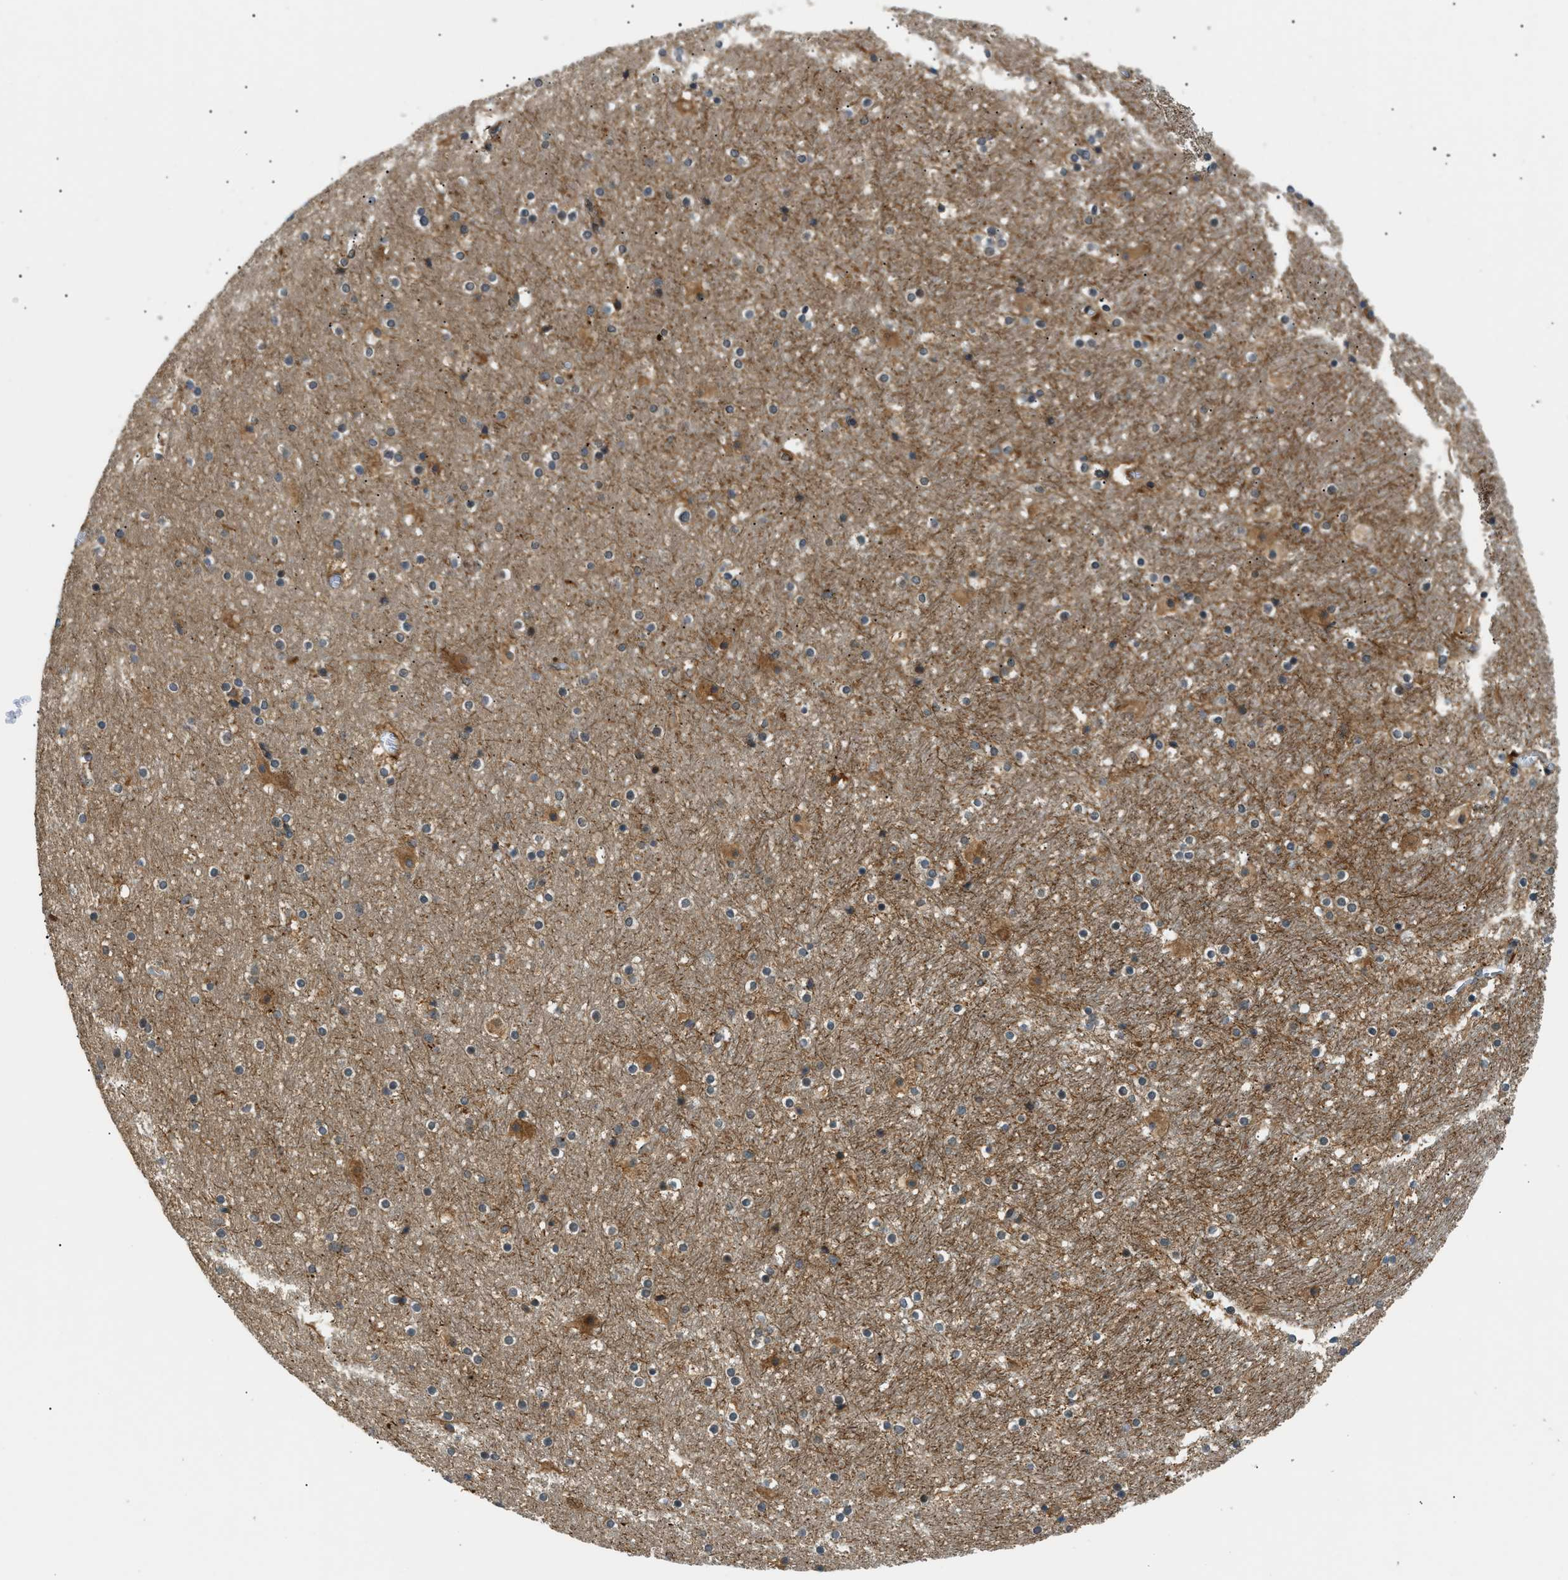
{"staining": {"intensity": "moderate", "quantity": "25%-75%", "location": "cytoplasmic/membranous"}, "tissue": "hippocampus", "cell_type": "Glial cells", "image_type": "normal", "snomed": [{"axis": "morphology", "description": "Normal tissue, NOS"}, {"axis": "topography", "description": "Hippocampus"}], "caption": "A histopathology image showing moderate cytoplasmic/membranous staining in approximately 25%-75% of glial cells in benign hippocampus, as visualized by brown immunohistochemical staining.", "gene": "ATP6AP1", "patient": {"sex": "male", "age": 45}}